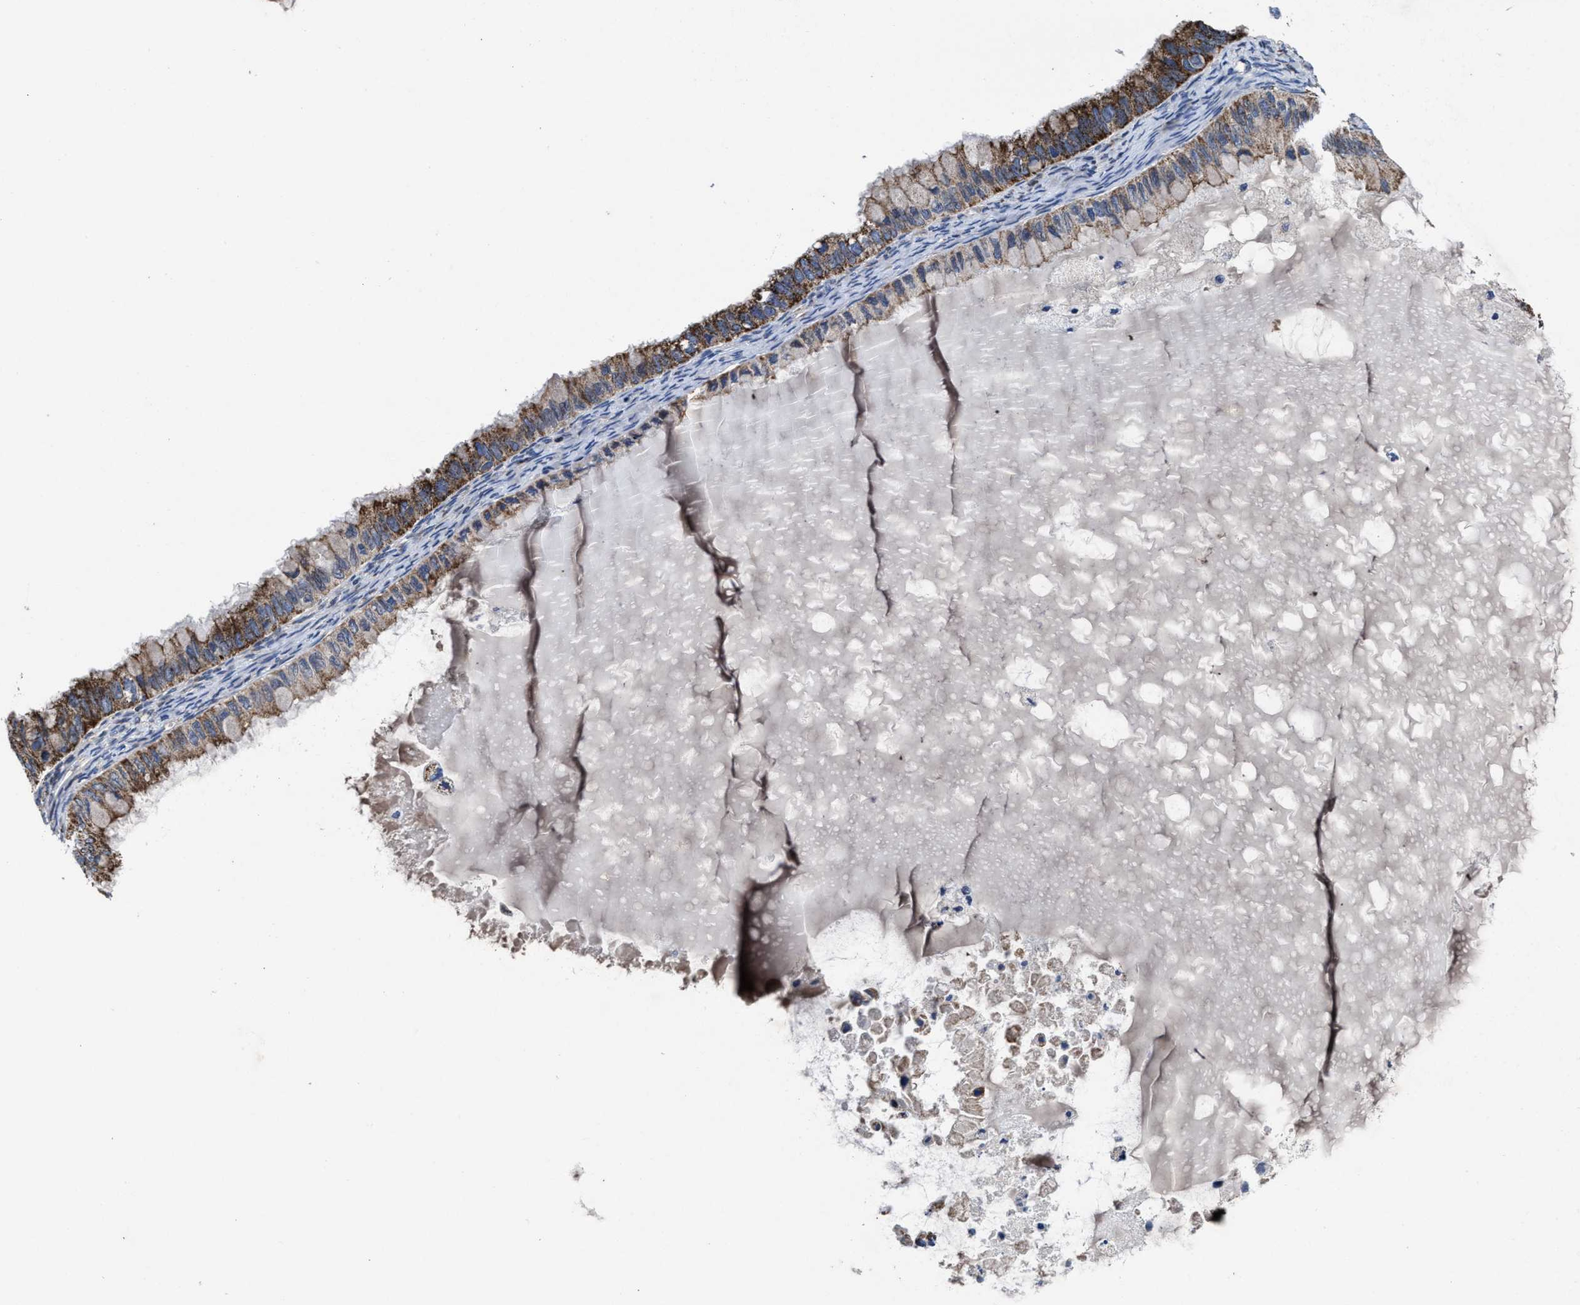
{"staining": {"intensity": "moderate", "quantity": ">75%", "location": "cytoplasmic/membranous"}, "tissue": "ovarian cancer", "cell_type": "Tumor cells", "image_type": "cancer", "snomed": [{"axis": "morphology", "description": "Cystadenocarcinoma, mucinous, NOS"}, {"axis": "topography", "description": "Ovary"}], "caption": "Tumor cells demonstrate medium levels of moderate cytoplasmic/membranous staining in approximately >75% of cells in human ovarian cancer.", "gene": "CACNA1D", "patient": {"sex": "female", "age": 80}}